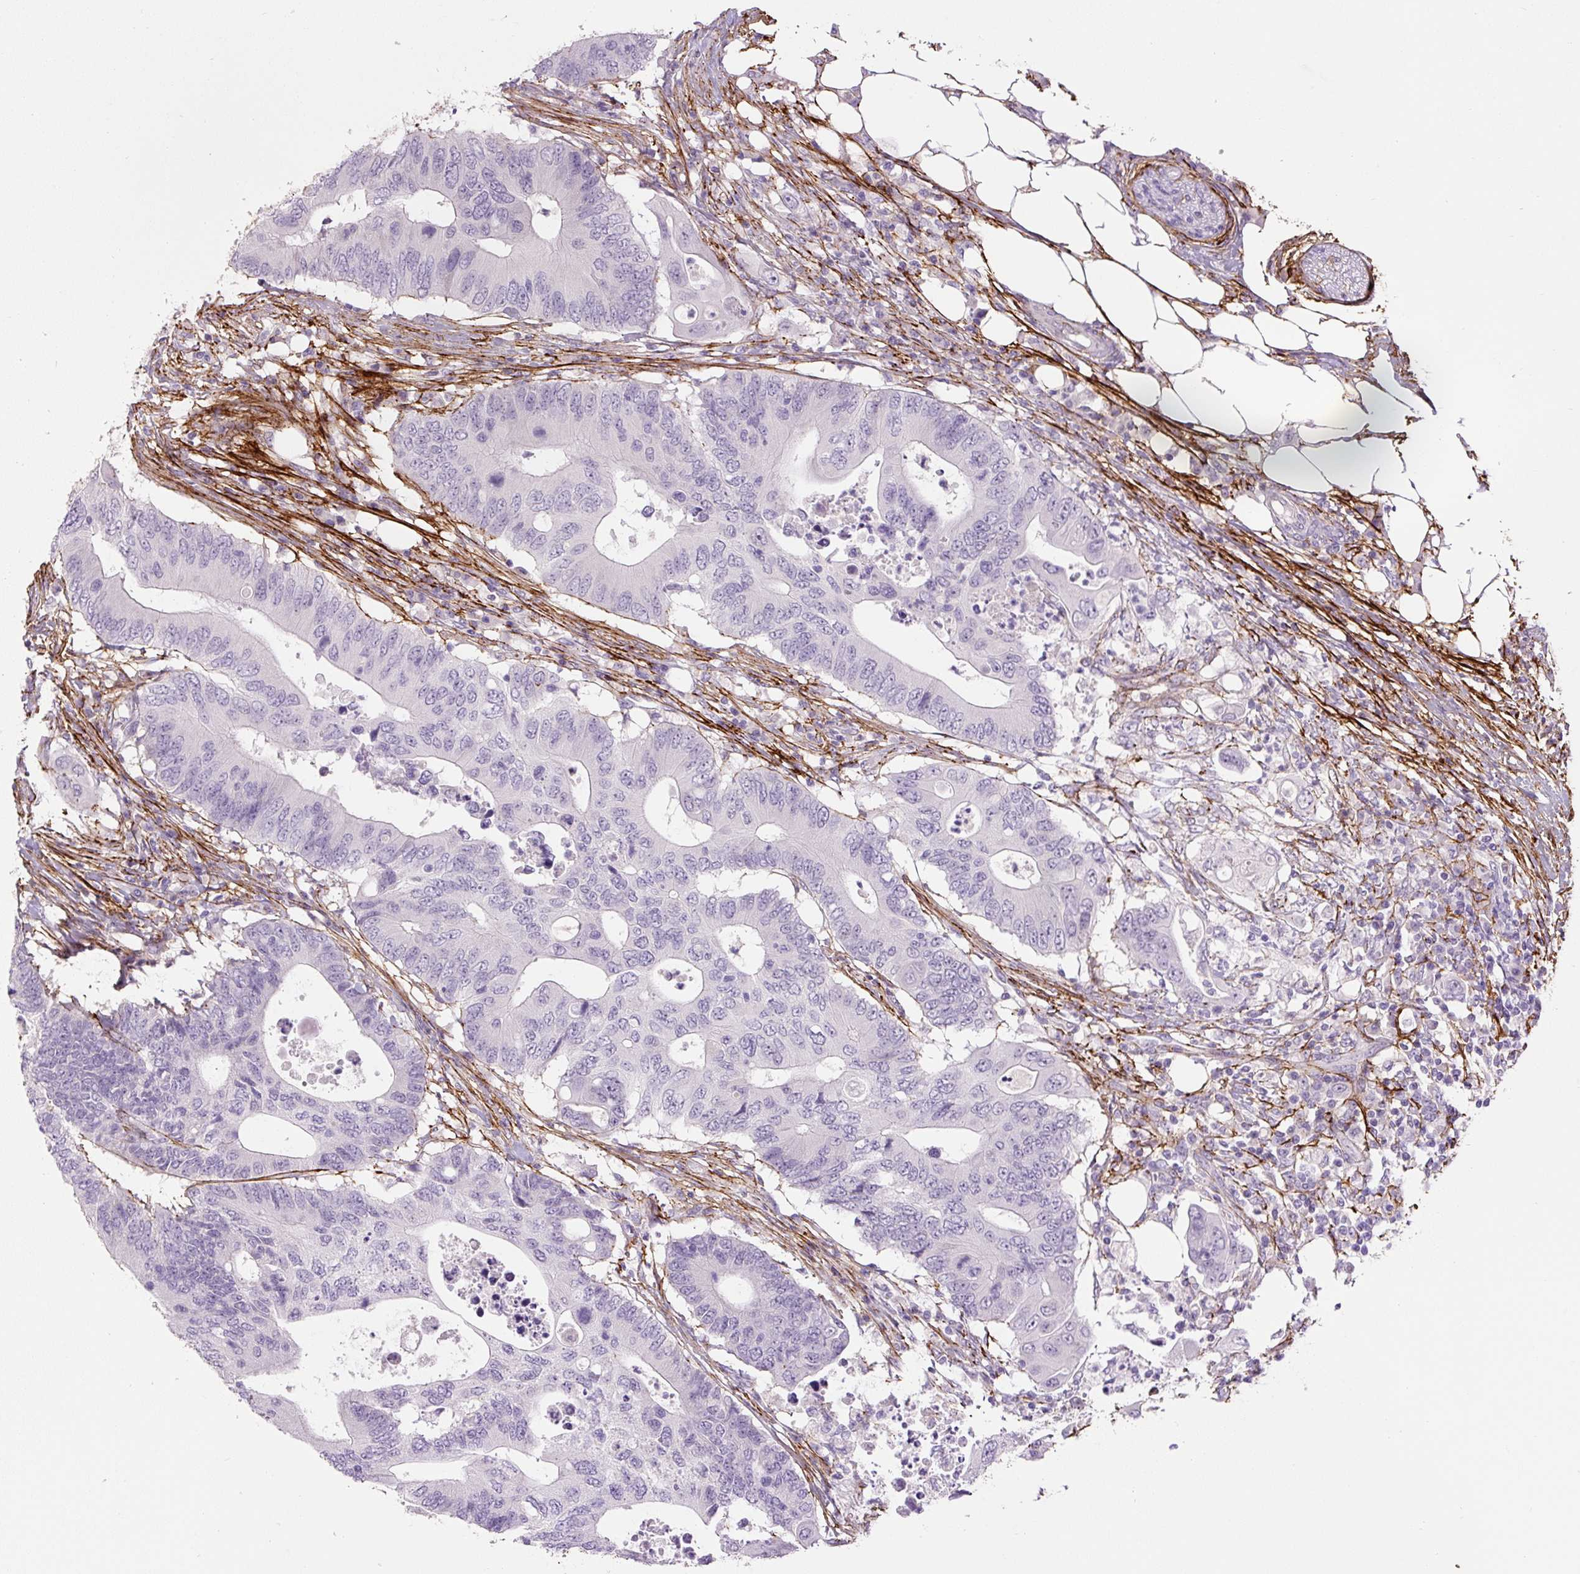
{"staining": {"intensity": "negative", "quantity": "none", "location": "none"}, "tissue": "colorectal cancer", "cell_type": "Tumor cells", "image_type": "cancer", "snomed": [{"axis": "morphology", "description": "Adenocarcinoma, NOS"}, {"axis": "topography", "description": "Colon"}], "caption": "Immunohistochemistry (IHC) histopathology image of human colorectal cancer stained for a protein (brown), which demonstrates no expression in tumor cells.", "gene": "FBN1", "patient": {"sex": "male", "age": 71}}